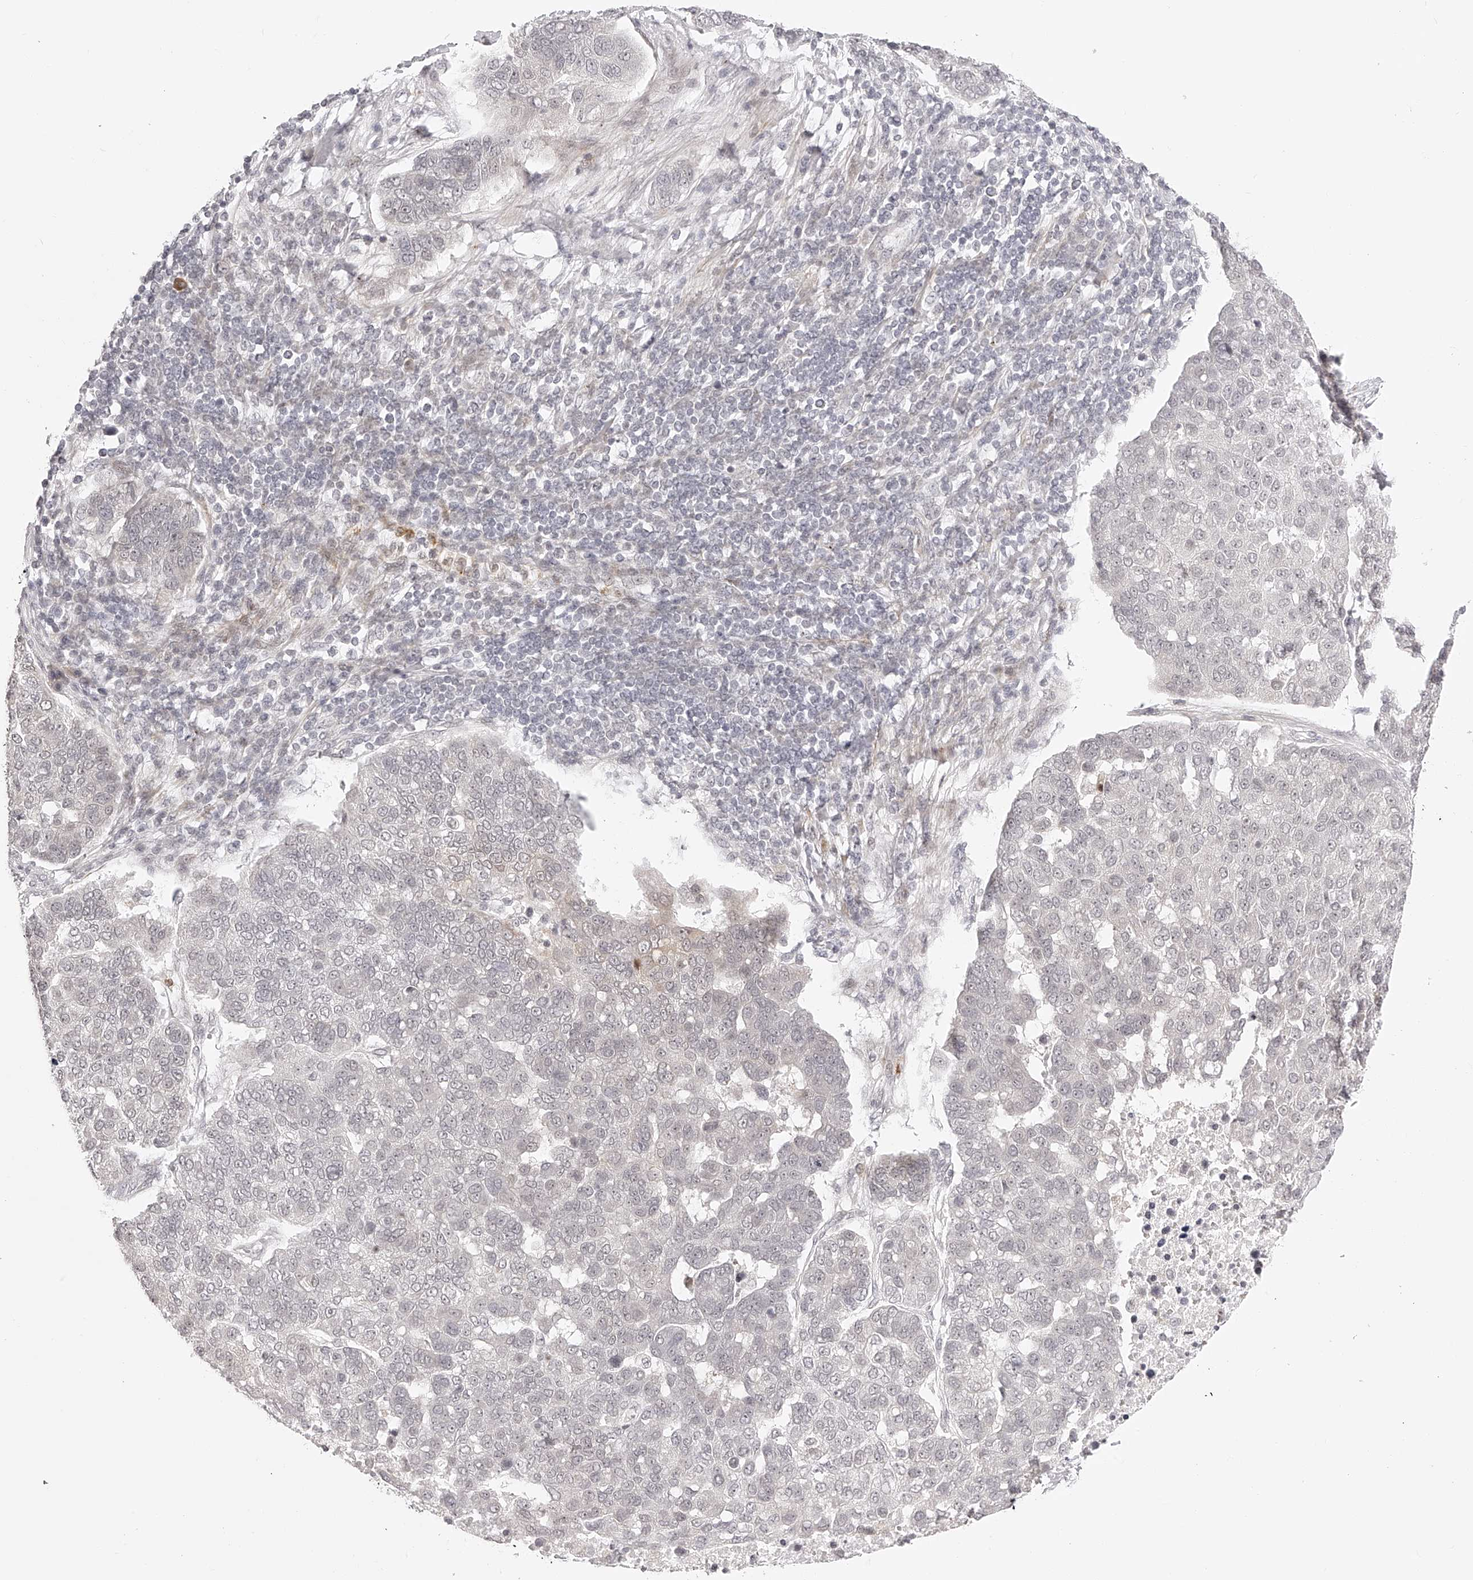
{"staining": {"intensity": "weak", "quantity": "<25%", "location": "cytoplasmic/membranous"}, "tissue": "pancreatic cancer", "cell_type": "Tumor cells", "image_type": "cancer", "snomed": [{"axis": "morphology", "description": "Adenocarcinoma, NOS"}, {"axis": "topography", "description": "Pancreas"}], "caption": "High power microscopy micrograph of an immunohistochemistry (IHC) histopathology image of pancreatic cancer (adenocarcinoma), revealing no significant positivity in tumor cells. (DAB (3,3'-diaminobenzidine) IHC visualized using brightfield microscopy, high magnification).", "gene": "PLEKHG1", "patient": {"sex": "female", "age": 61}}